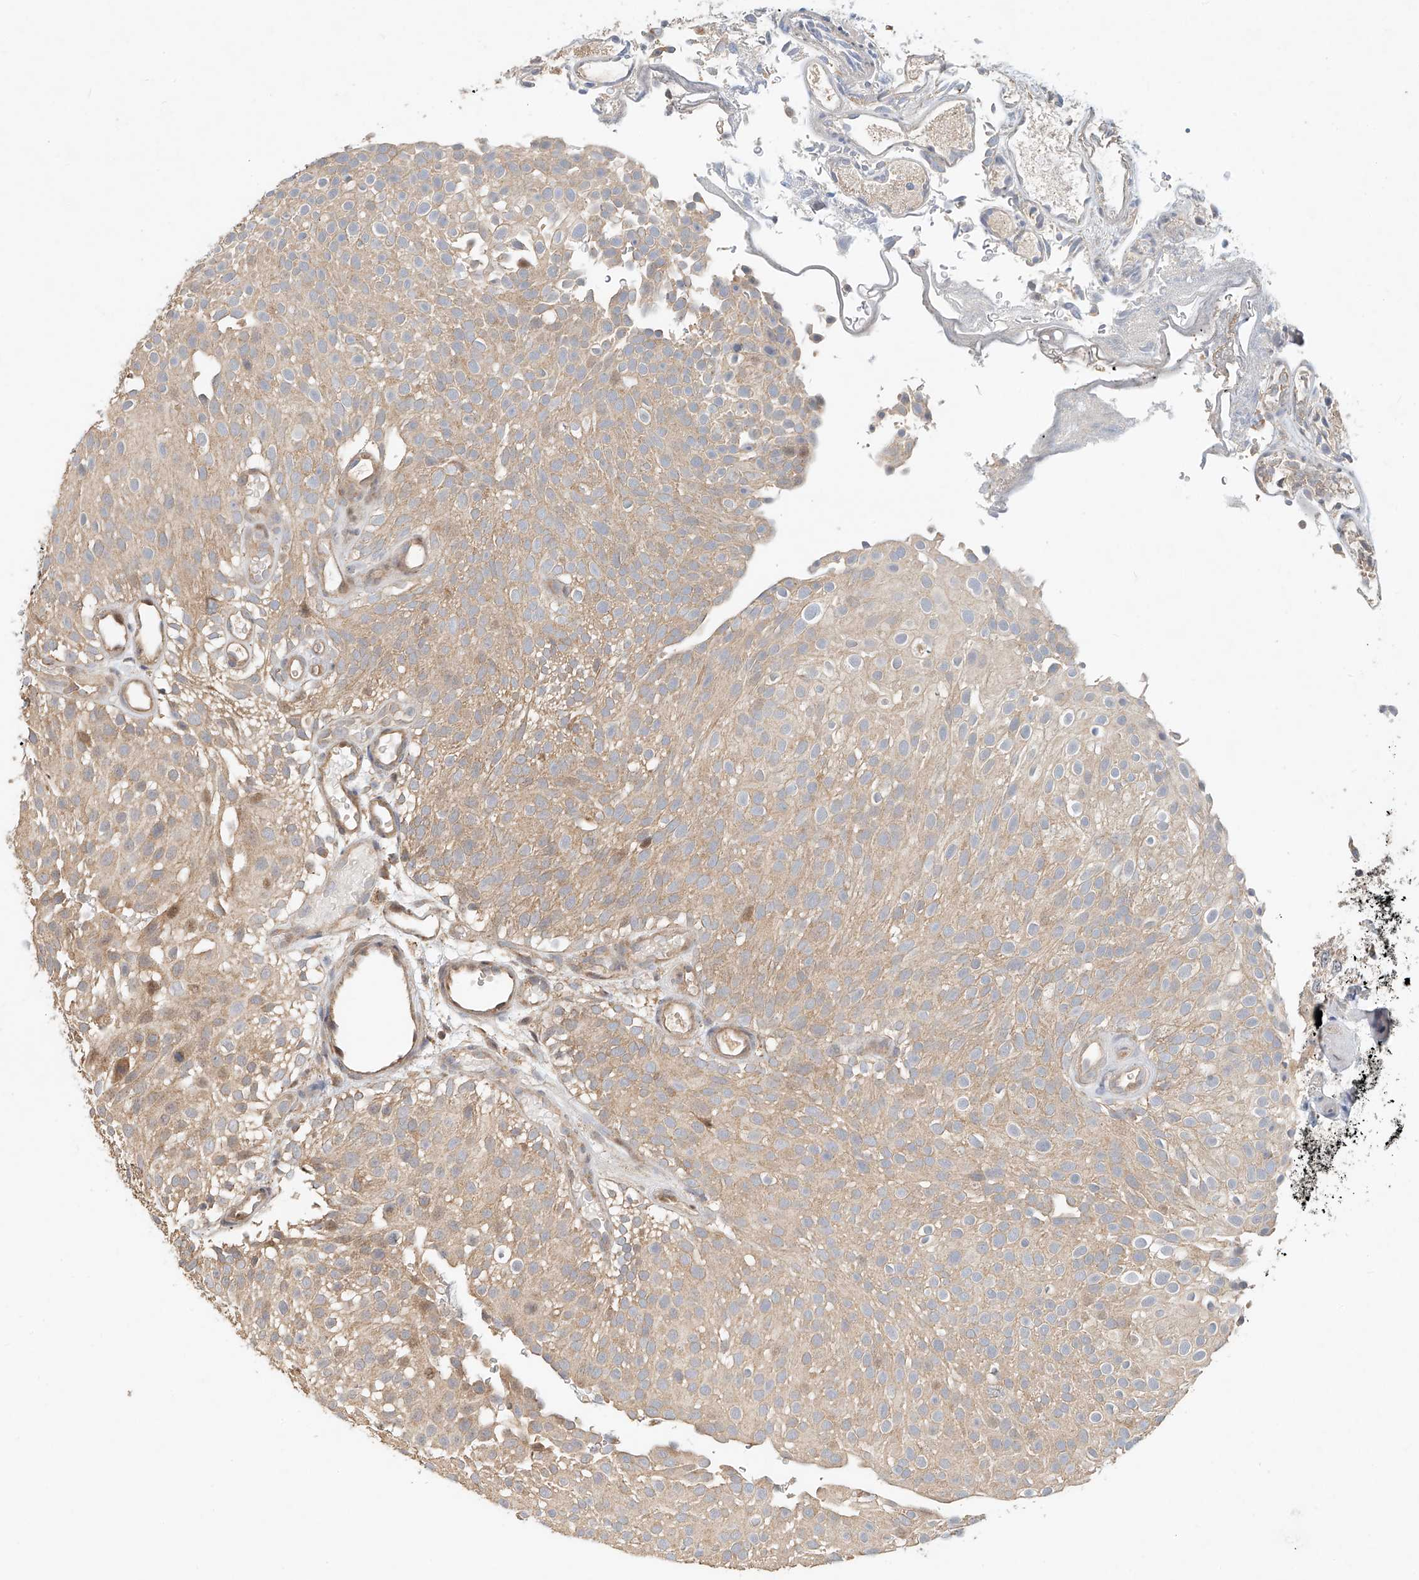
{"staining": {"intensity": "moderate", "quantity": ">75%", "location": "cytoplasmic/membranous"}, "tissue": "urothelial cancer", "cell_type": "Tumor cells", "image_type": "cancer", "snomed": [{"axis": "morphology", "description": "Urothelial carcinoma, Low grade"}, {"axis": "topography", "description": "Urinary bladder"}], "caption": "Tumor cells display medium levels of moderate cytoplasmic/membranous staining in approximately >75% of cells in human low-grade urothelial carcinoma.", "gene": "TMEM61", "patient": {"sex": "male", "age": 78}}